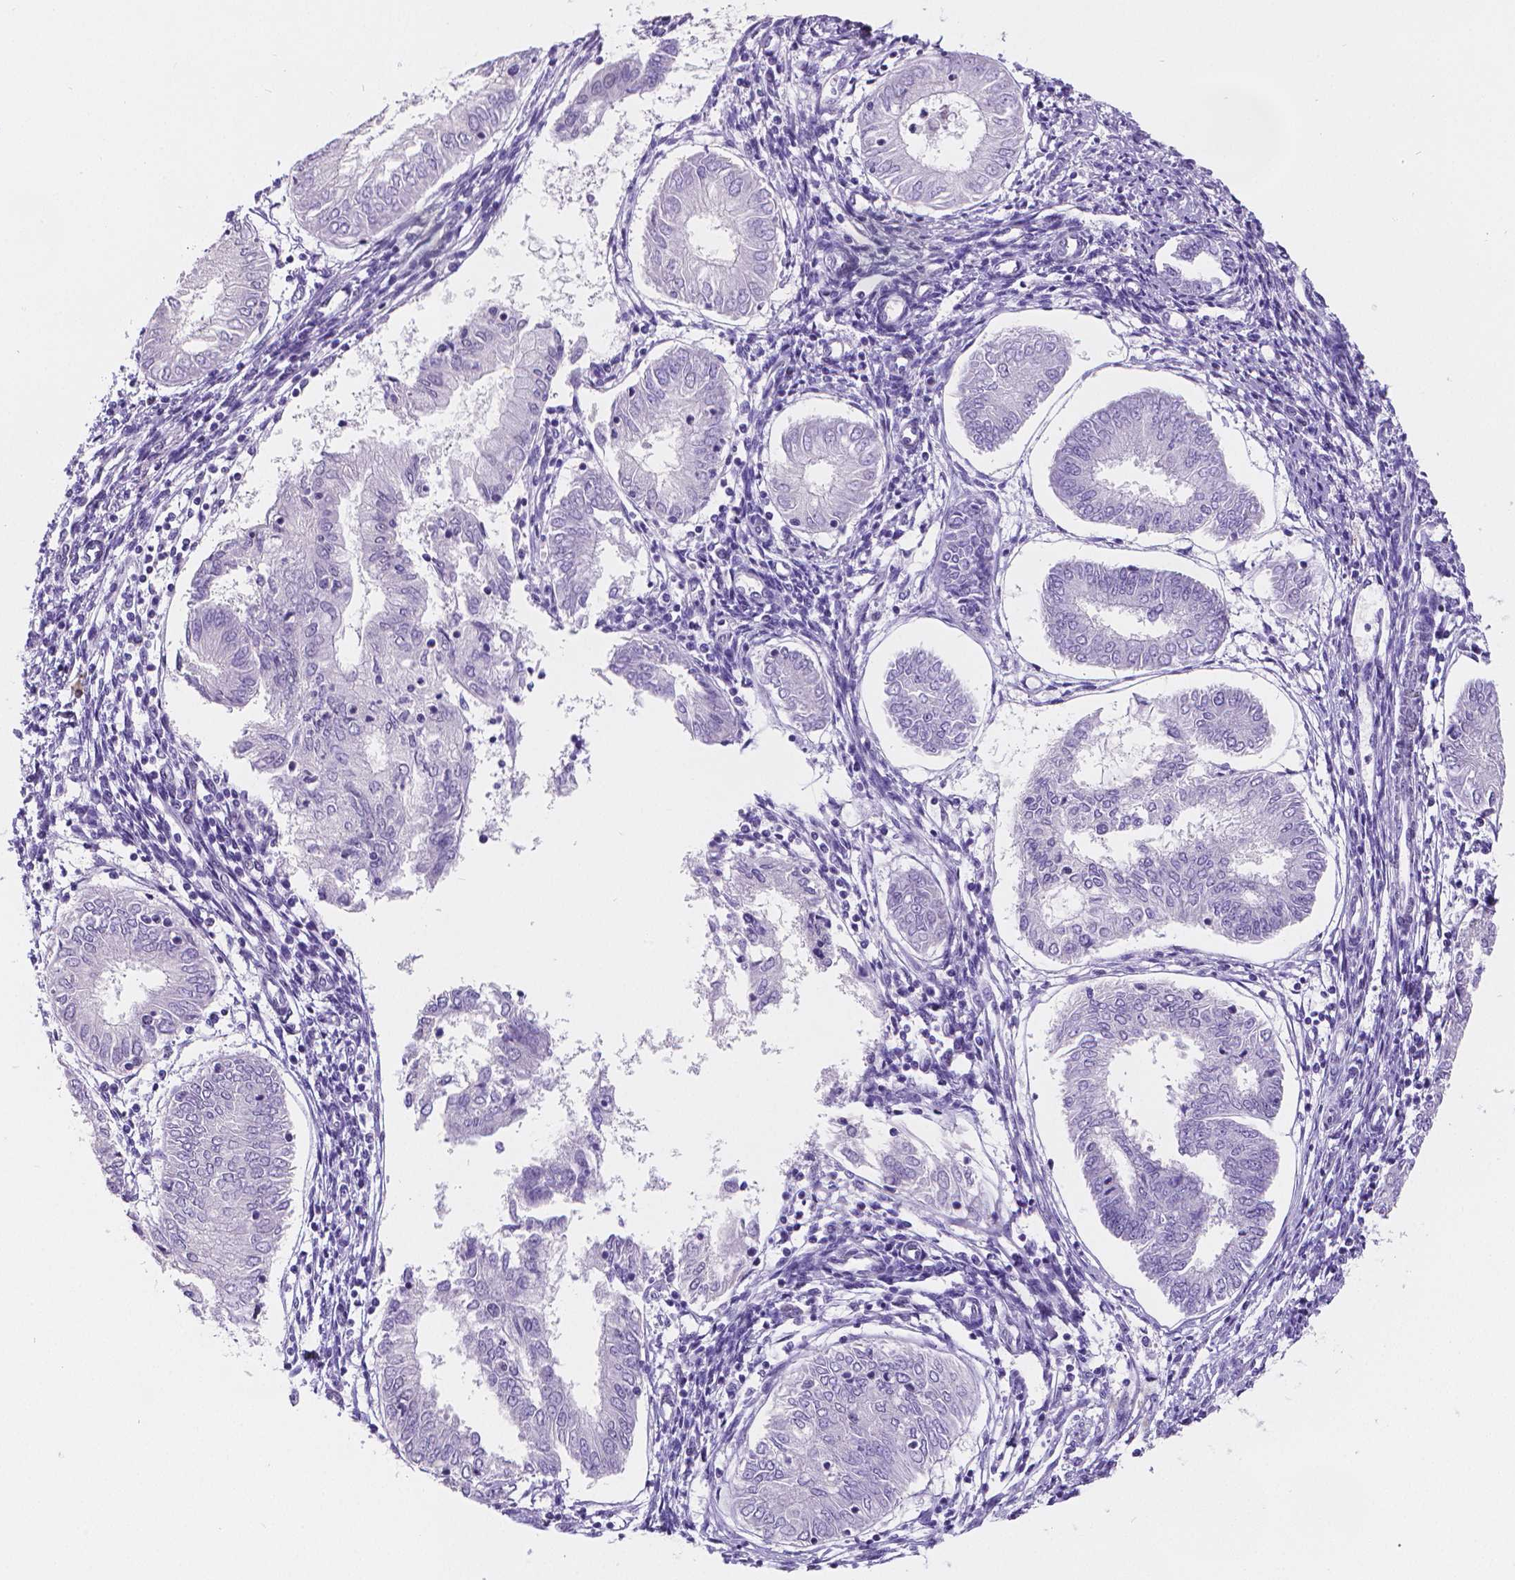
{"staining": {"intensity": "negative", "quantity": "none", "location": "none"}, "tissue": "endometrial cancer", "cell_type": "Tumor cells", "image_type": "cancer", "snomed": [{"axis": "morphology", "description": "Adenocarcinoma, NOS"}, {"axis": "topography", "description": "Endometrium"}], "caption": "Immunohistochemical staining of human endometrial cancer (adenocarcinoma) exhibits no significant expression in tumor cells.", "gene": "MEF2C", "patient": {"sex": "female", "age": 68}}